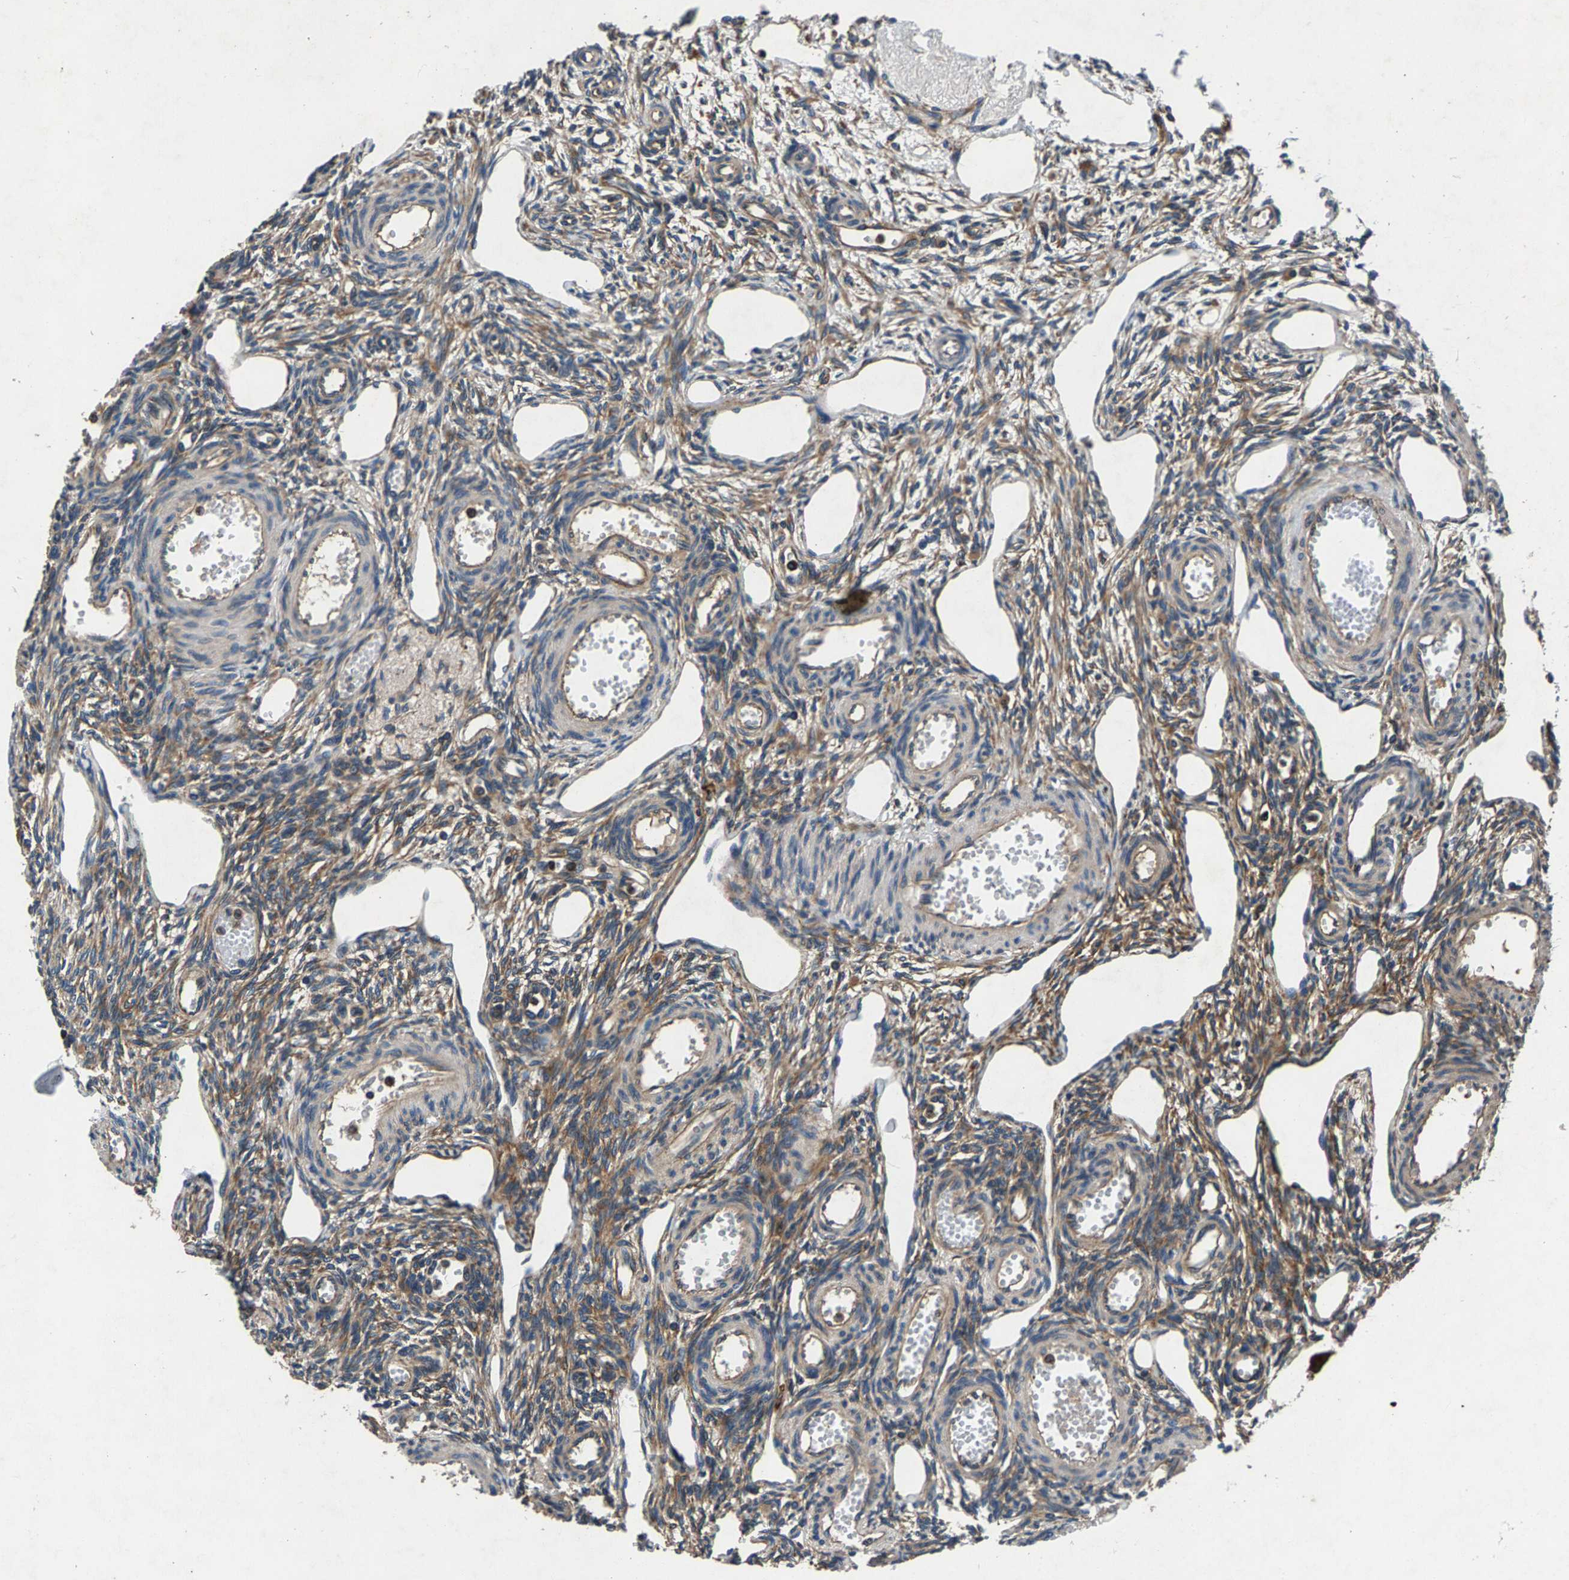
{"staining": {"intensity": "moderate", "quantity": "25%-75%", "location": "cytoplasmic/membranous"}, "tissue": "ovary", "cell_type": "Ovarian stroma cells", "image_type": "normal", "snomed": [{"axis": "morphology", "description": "Normal tissue, NOS"}, {"axis": "topography", "description": "Ovary"}], "caption": "Immunohistochemistry (IHC) photomicrograph of normal human ovary stained for a protein (brown), which exhibits medium levels of moderate cytoplasmic/membranous expression in about 25%-75% of ovarian stroma cells.", "gene": "LPCAT1", "patient": {"sex": "female", "age": 33}}